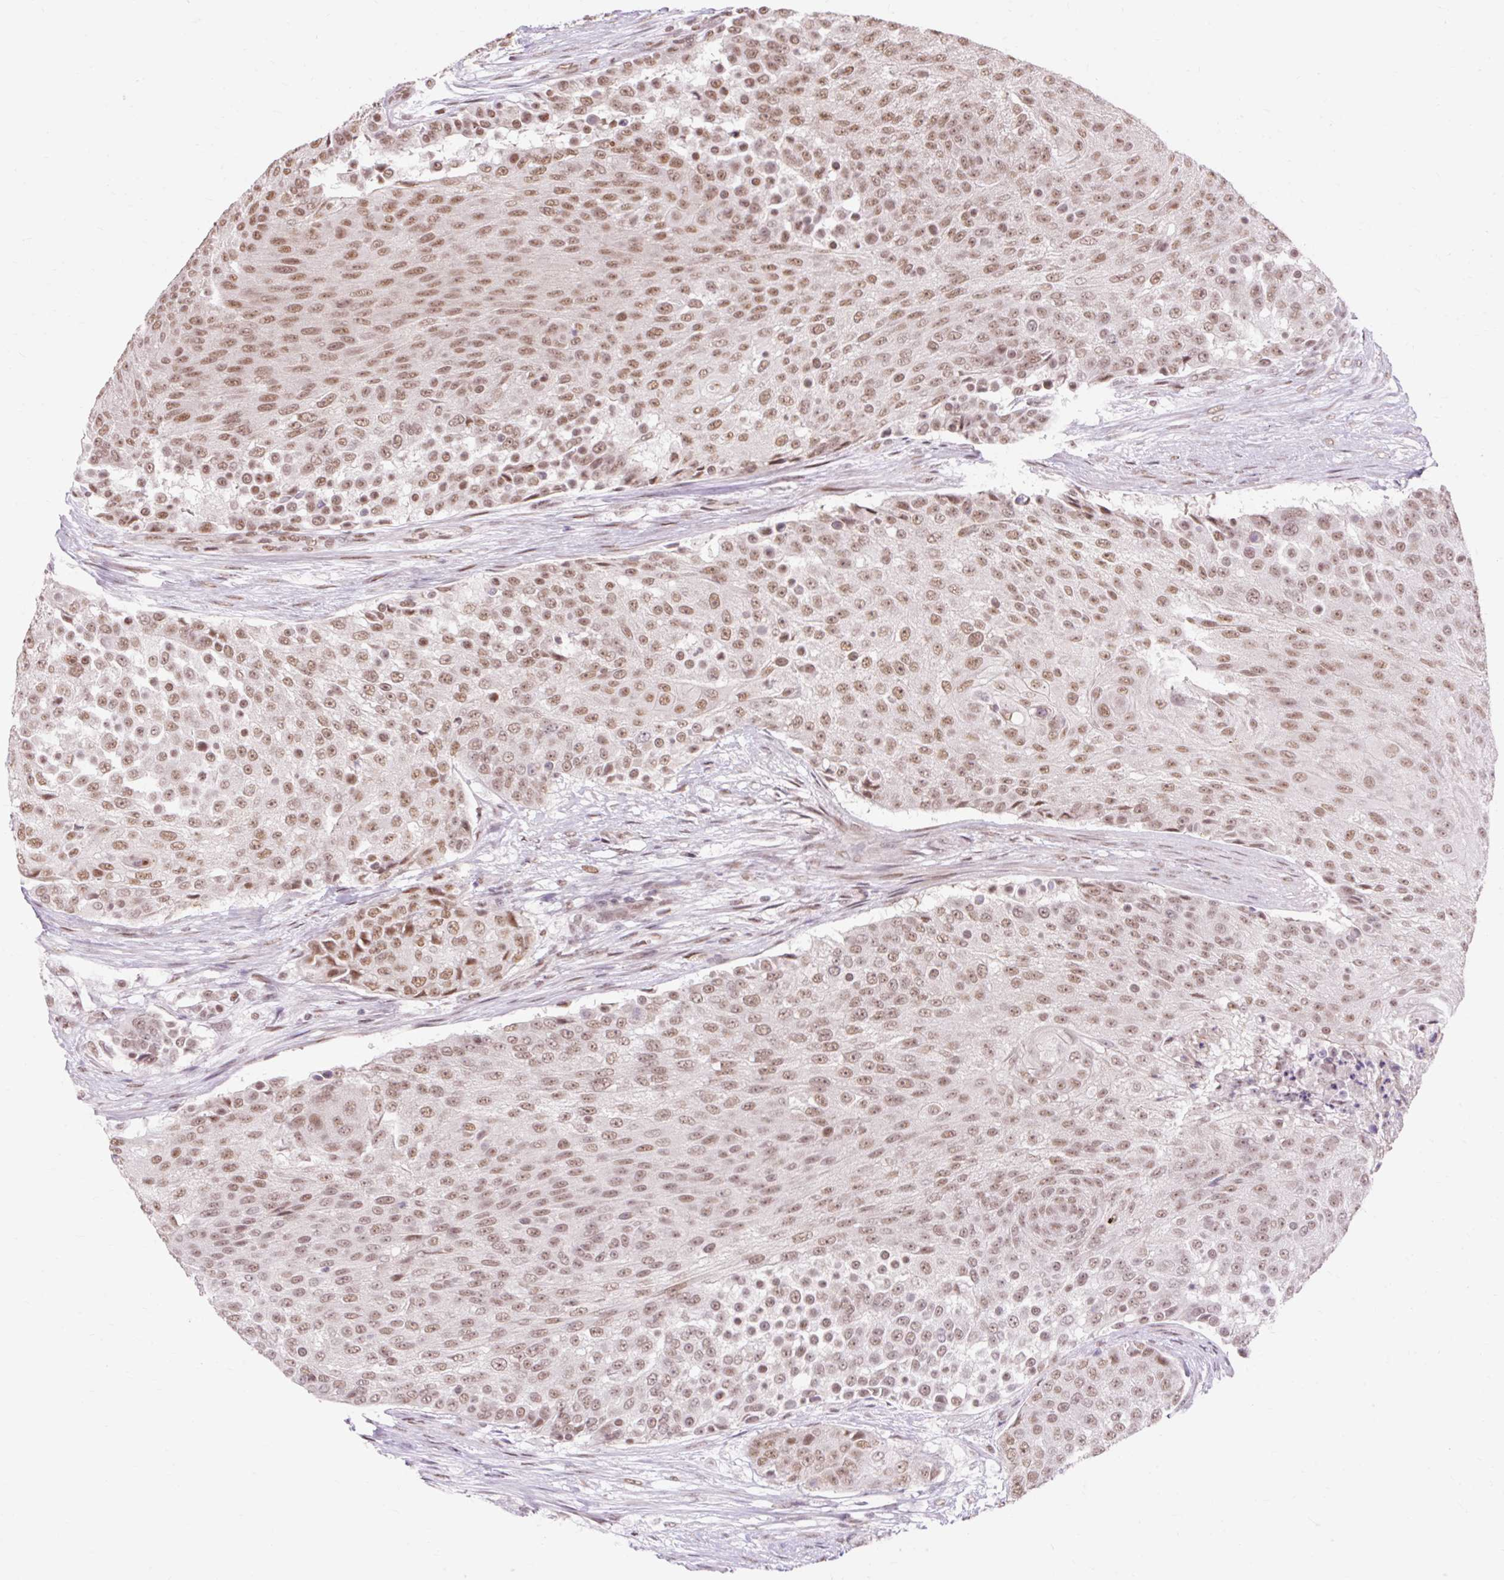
{"staining": {"intensity": "moderate", "quantity": ">75%", "location": "nuclear"}, "tissue": "urothelial cancer", "cell_type": "Tumor cells", "image_type": "cancer", "snomed": [{"axis": "morphology", "description": "Urothelial carcinoma, High grade"}, {"axis": "topography", "description": "Urinary bladder"}], "caption": "Immunohistochemical staining of human urothelial carcinoma (high-grade) shows medium levels of moderate nuclear staining in approximately >75% of tumor cells.", "gene": "NPIPB12", "patient": {"sex": "female", "age": 63}}